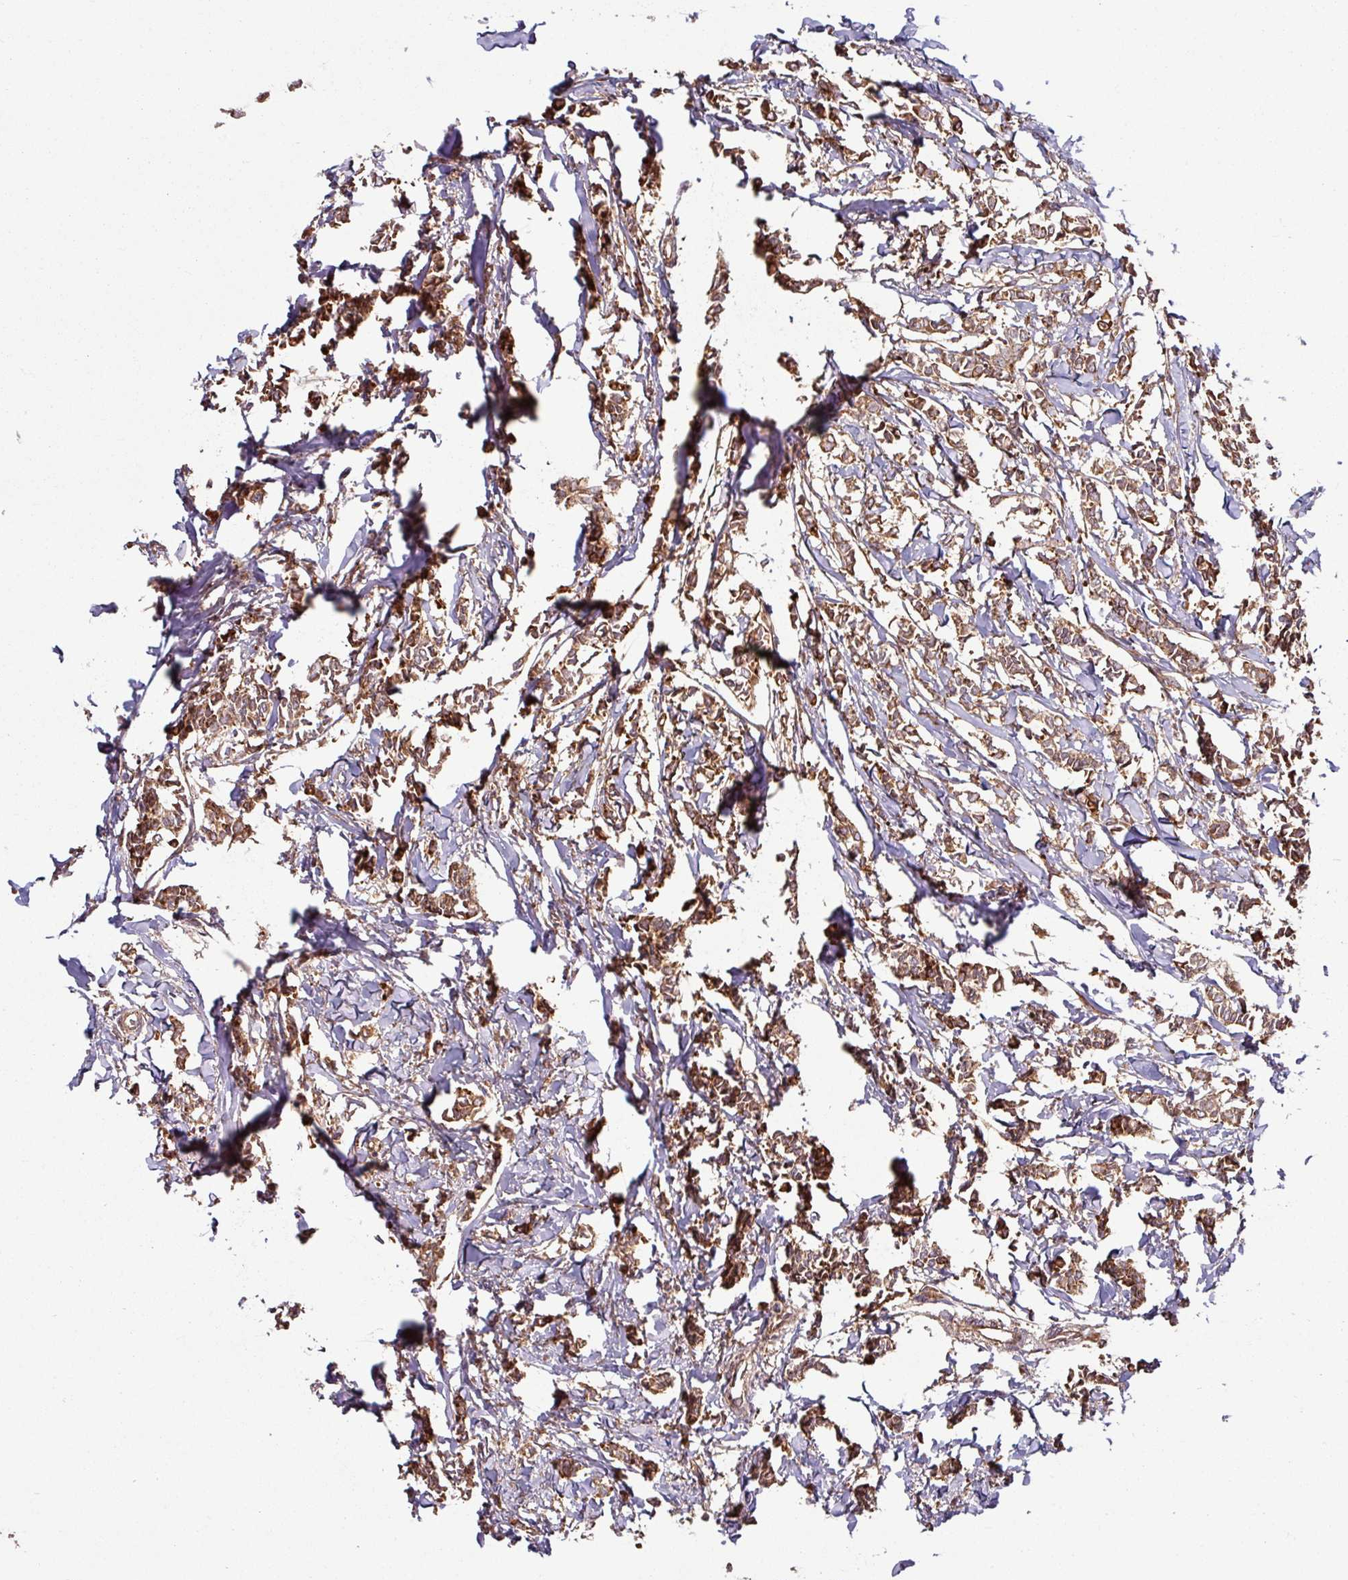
{"staining": {"intensity": "moderate", "quantity": ">75%", "location": "cytoplasmic/membranous"}, "tissue": "breast cancer", "cell_type": "Tumor cells", "image_type": "cancer", "snomed": [{"axis": "morphology", "description": "Duct carcinoma"}, {"axis": "topography", "description": "Breast"}], "caption": "Breast invasive ductal carcinoma was stained to show a protein in brown. There is medium levels of moderate cytoplasmic/membranous positivity in about >75% of tumor cells. (DAB (3,3'-diaminobenzidine) IHC, brown staining for protein, blue staining for nuclei).", "gene": "RAB5A", "patient": {"sex": "female", "age": 41}}